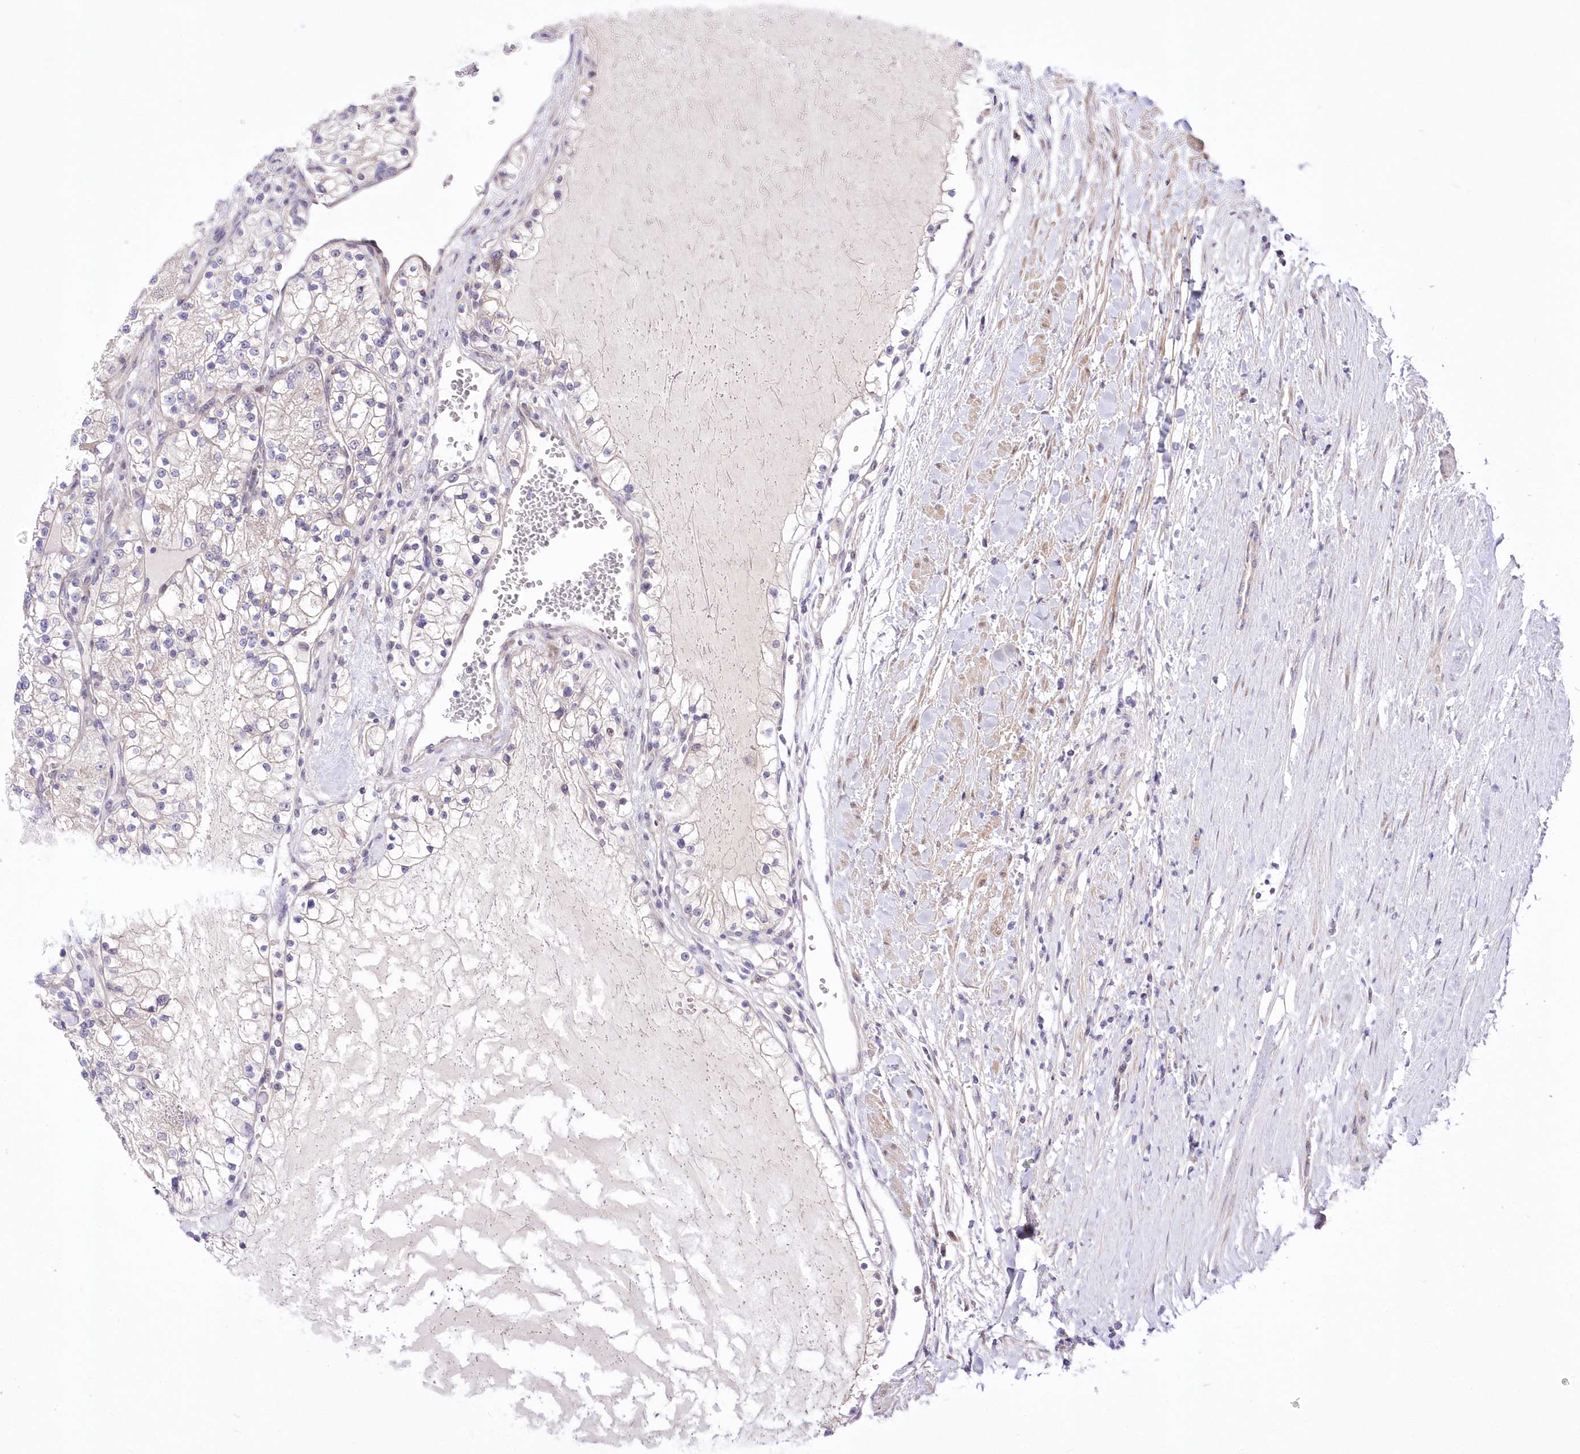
{"staining": {"intensity": "negative", "quantity": "none", "location": "none"}, "tissue": "renal cancer", "cell_type": "Tumor cells", "image_type": "cancer", "snomed": [{"axis": "morphology", "description": "Normal tissue, NOS"}, {"axis": "morphology", "description": "Adenocarcinoma, NOS"}, {"axis": "topography", "description": "Kidney"}], "caption": "Tumor cells are negative for brown protein staining in renal cancer.", "gene": "FAM241B", "patient": {"sex": "male", "age": 68}}